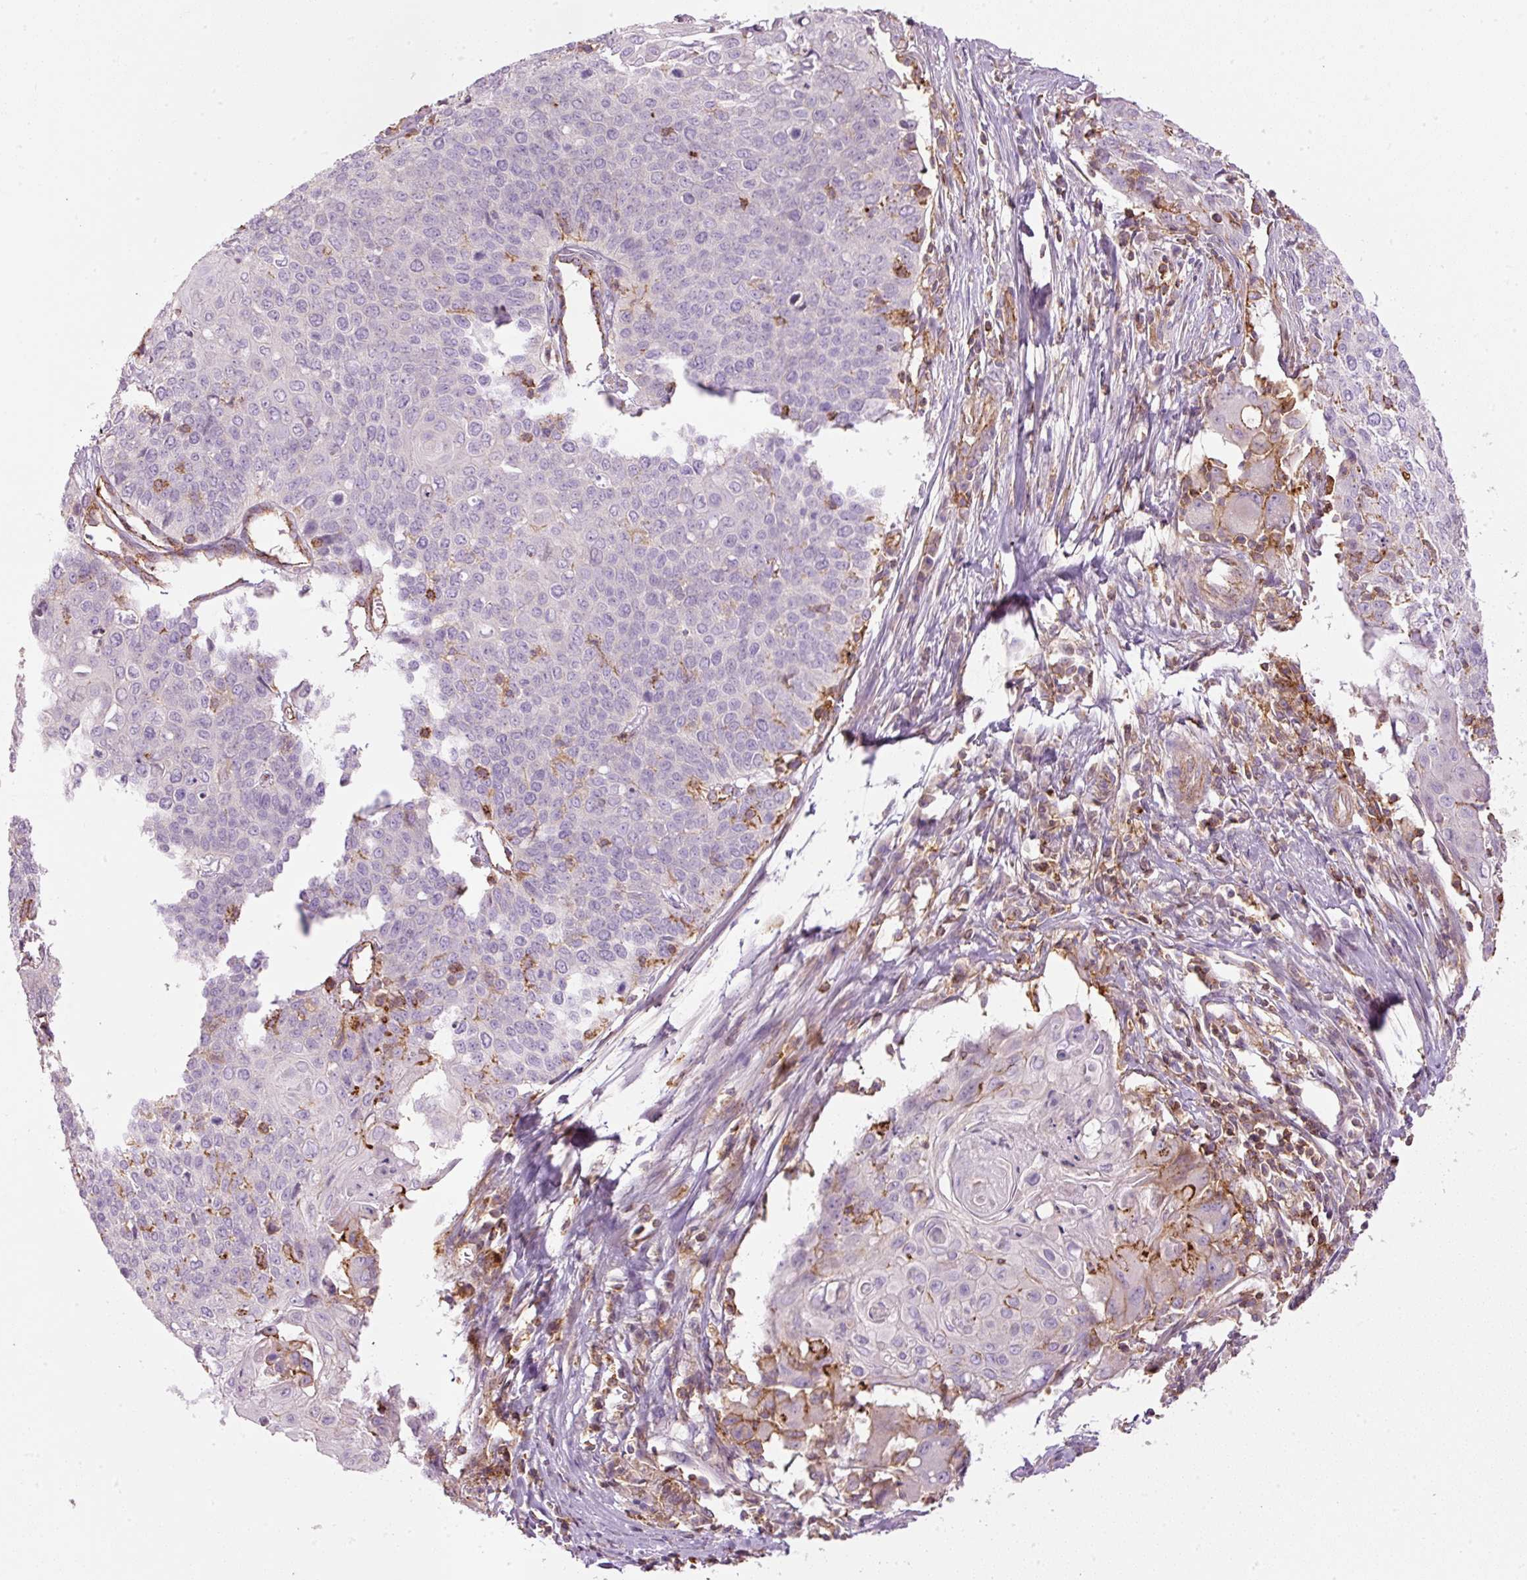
{"staining": {"intensity": "negative", "quantity": "none", "location": "none"}, "tissue": "cervical cancer", "cell_type": "Tumor cells", "image_type": "cancer", "snomed": [{"axis": "morphology", "description": "Squamous cell carcinoma, NOS"}, {"axis": "topography", "description": "Cervix"}], "caption": "Human squamous cell carcinoma (cervical) stained for a protein using immunohistochemistry reveals no expression in tumor cells.", "gene": "SIPA1", "patient": {"sex": "female", "age": 39}}